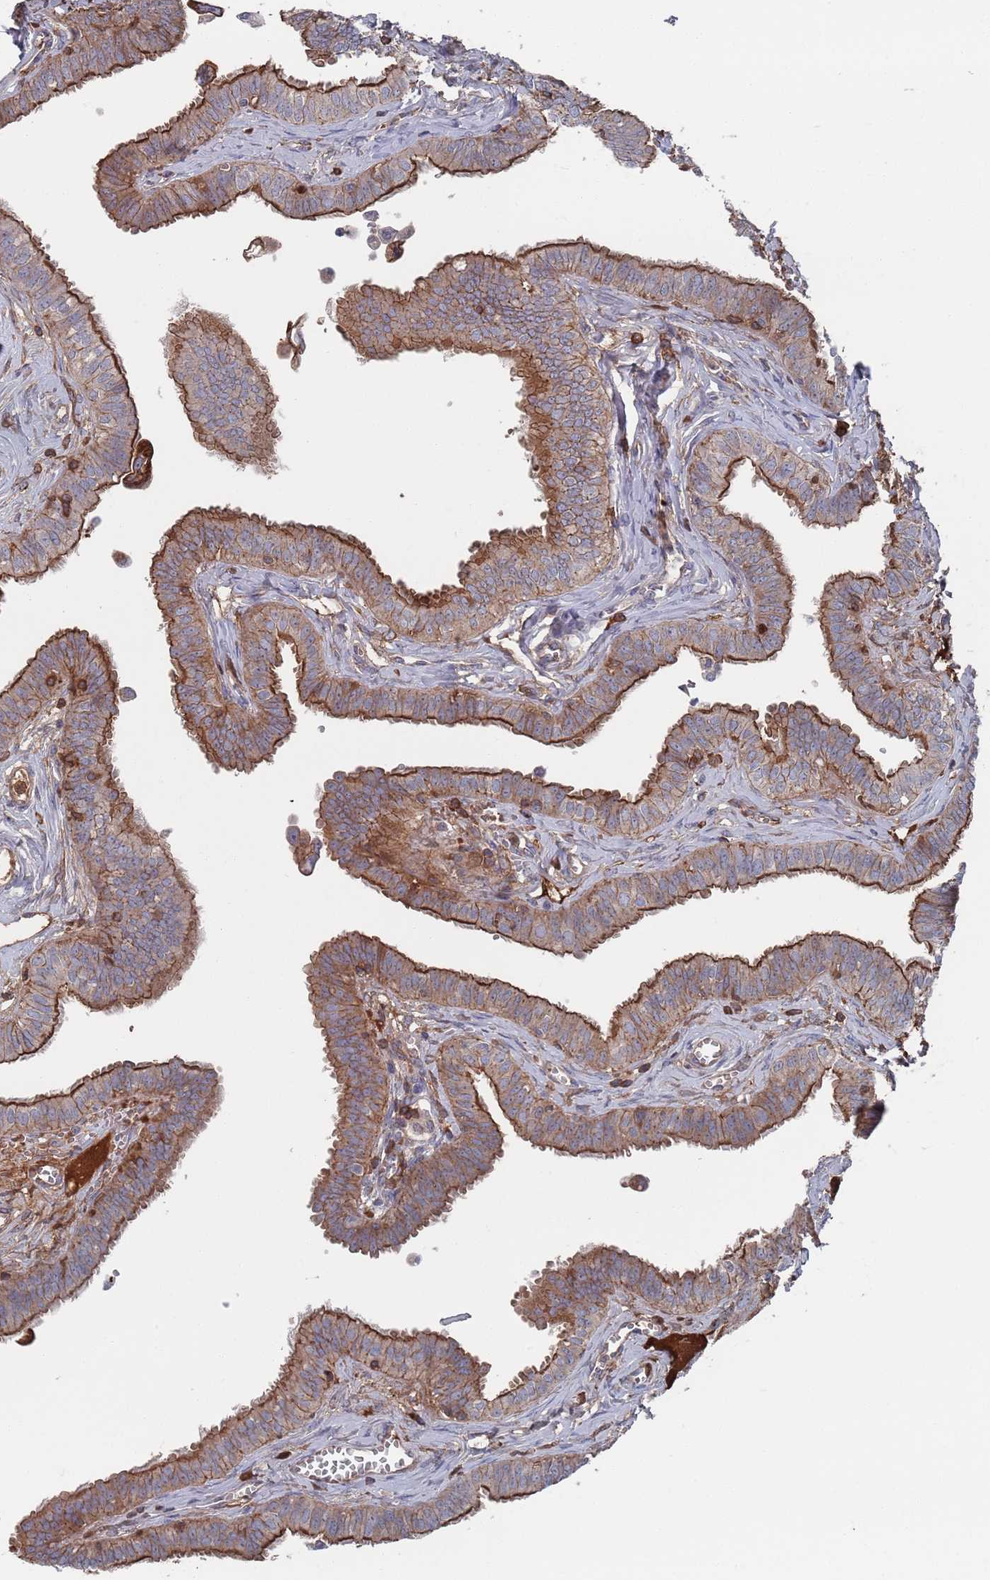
{"staining": {"intensity": "strong", "quantity": ">75%", "location": "cytoplasmic/membranous"}, "tissue": "fallopian tube", "cell_type": "Glandular cells", "image_type": "normal", "snomed": [{"axis": "morphology", "description": "Normal tissue, NOS"}, {"axis": "morphology", "description": "Carcinoma, NOS"}, {"axis": "topography", "description": "Fallopian tube"}, {"axis": "topography", "description": "Ovary"}], "caption": "Brown immunohistochemical staining in unremarkable fallopian tube demonstrates strong cytoplasmic/membranous positivity in about >75% of glandular cells.", "gene": "PLEKHA4", "patient": {"sex": "female", "age": 59}}